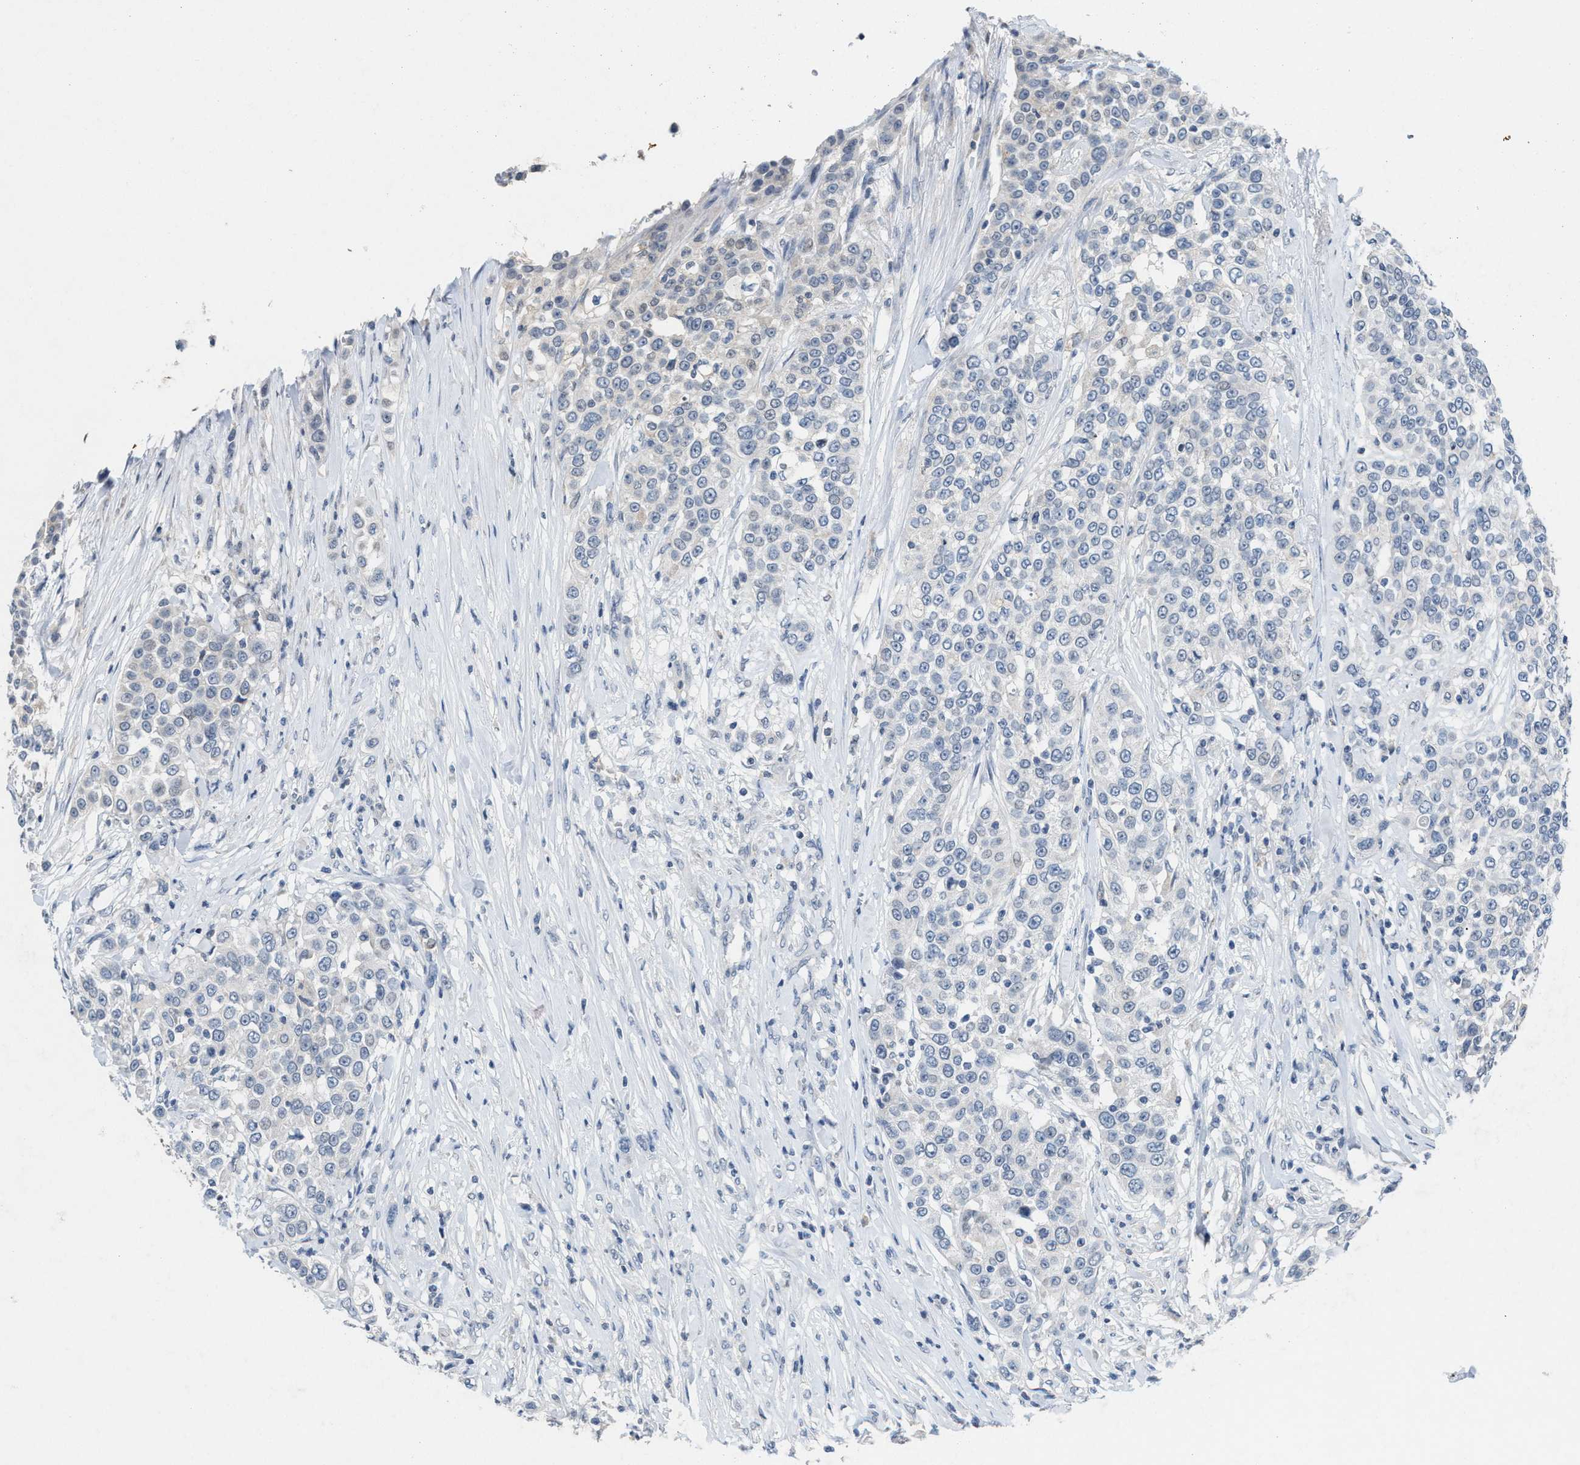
{"staining": {"intensity": "negative", "quantity": "none", "location": "none"}, "tissue": "urothelial cancer", "cell_type": "Tumor cells", "image_type": "cancer", "snomed": [{"axis": "morphology", "description": "Urothelial carcinoma, High grade"}, {"axis": "topography", "description": "Urinary bladder"}], "caption": "Urothelial cancer stained for a protein using immunohistochemistry (IHC) reveals no positivity tumor cells.", "gene": "SLC5A5", "patient": {"sex": "female", "age": 80}}